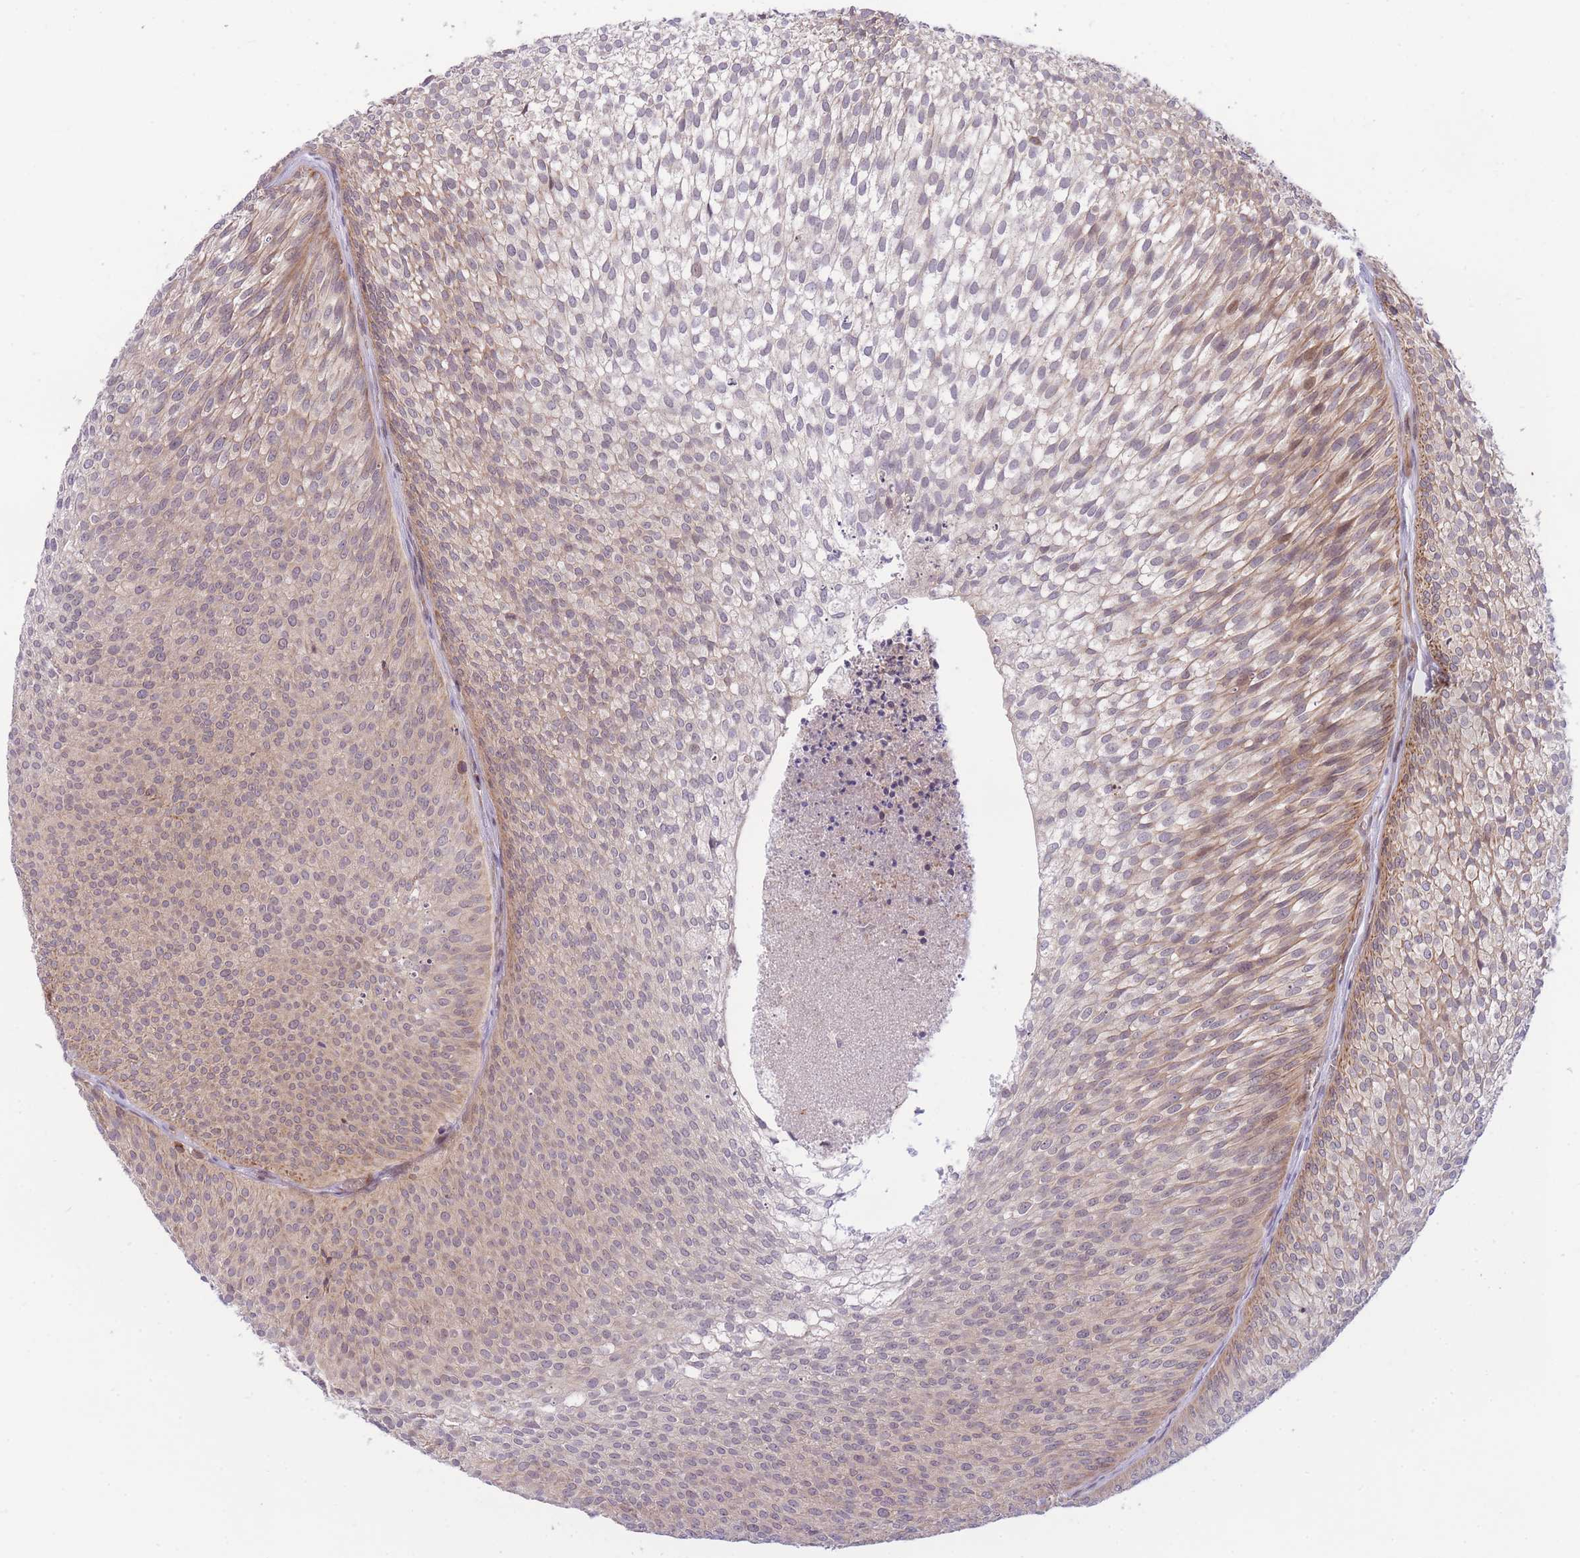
{"staining": {"intensity": "moderate", "quantity": "25%-75%", "location": "cytoplasmic/membranous,nuclear"}, "tissue": "urothelial cancer", "cell_type": "Tumor cells", "image_type": "cancer", "snomed": [{"axis": "morphology", "description": "Urothelial carcinoma, Low grade"}, {"axis": "topography", "description": "Urinary bladder"}], "caption": "Immunohistochemistry photomicrograph of neoplastic tissue: urothelial carcinoma (low-grade) stained using immunohistochemistry (IHC) shows medium levels of moderate protein expression localized specifically in the cytoplasmic/membranous and nuclear of tumor cells, appearing as a cytoplasmic/membranous and nuclear brown color.", "gene": "CDC25B", "patient": {"sex": "male", "age": 91}}